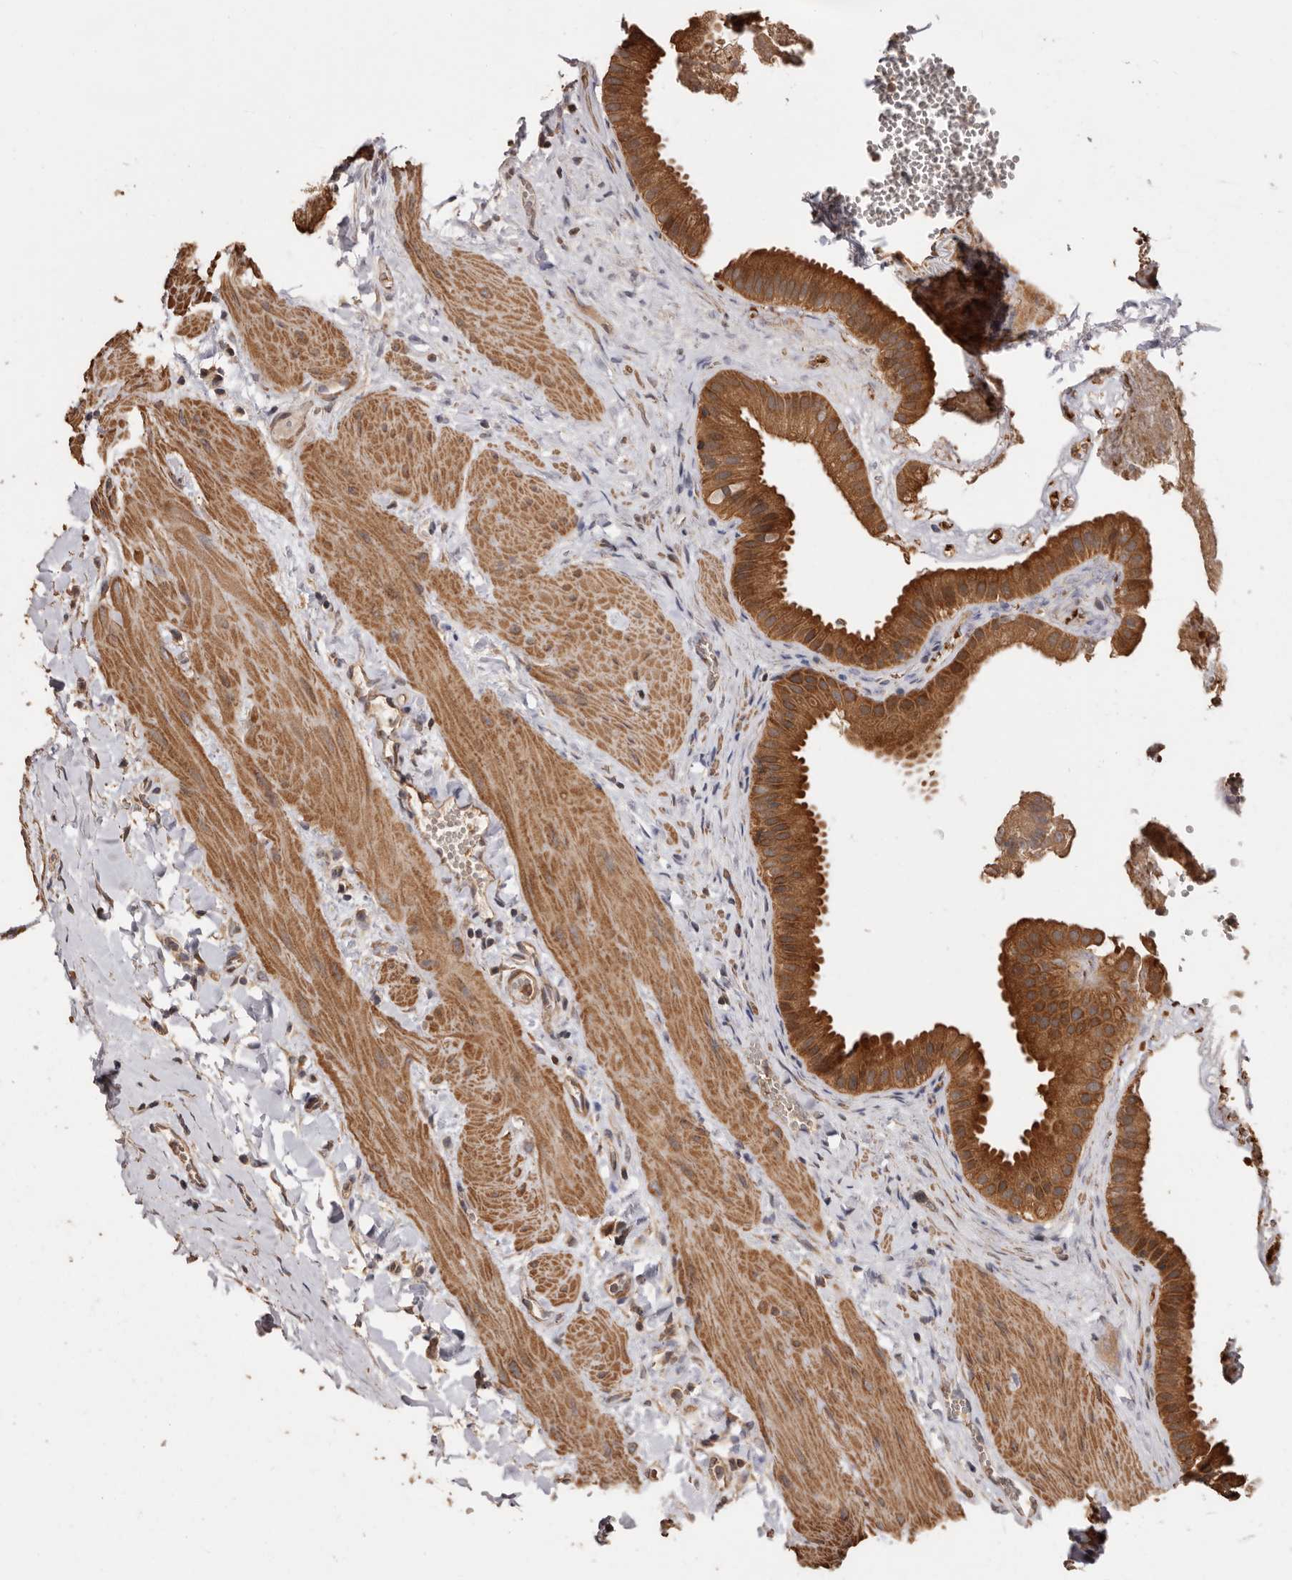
{"staining": {"intensity": "strong", "quantity": ">75%", "location": "cytoplasmic/membranous"}, "tissue": "gallbladder", "cell_type": "Glandular cells", "image_type": "normal", "snomed": [{"axis": "morphology", "description": "Normal tissue, NOS"}, {"axis": "topography", "description": "Gallbladder"}], "caption": "Glandular cells show high levels of strong cytoplasmic/membranous positivity in about >75% of cells in unremarkable gallbladder.", "gene": "COQ8B", "patient": {"sex": "male", "age": 55}}